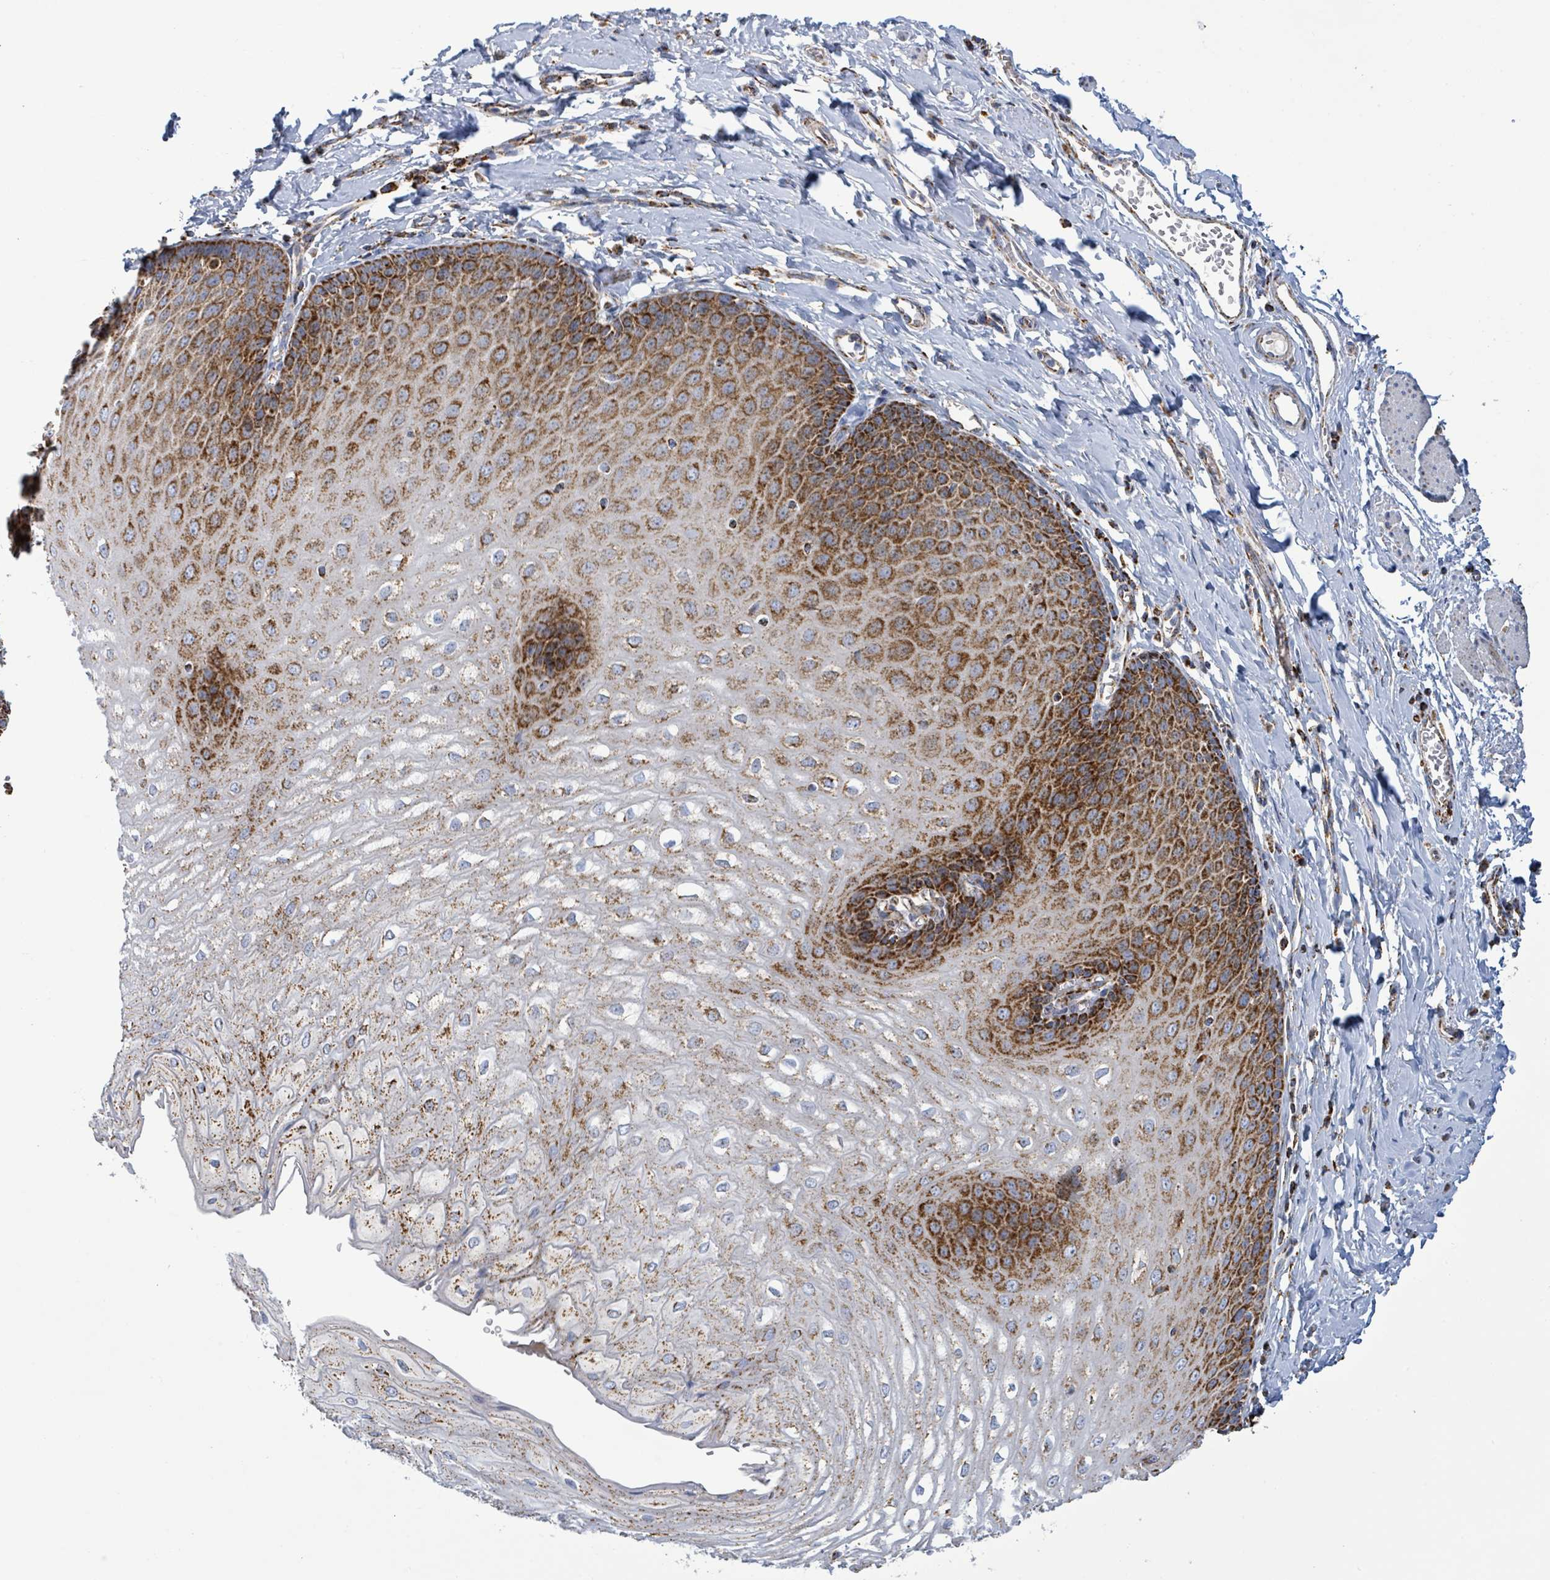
{"staining": {"intensity": "strong", "quantity": "25%-75%", "location": "cytoplasmic/membranous"}, "tissue": "esophagus", "cell_type": "Squamous epithelial cells", "image_type": "normal", "snomed": [{"axis": "morphology", "description": "Normal tissue, NOS"}, {"axis": "topography", "description": "Esophagus"}], "caption": "High-power microscopy captured an IHC histopathology image of unremarkable esophagus, revealing strong cytoplasmic/membranous expression in approximately 25%-75% of squamous epithelial cells. The staining is performed using DAB (3,3'-diaminobenzidine) brown chromogen to label protein expression. The nuclei are counter-stained blue using hematoxylin.", "gene": "SUCLG2", "patient": {"sex": "male", "age": 70}}